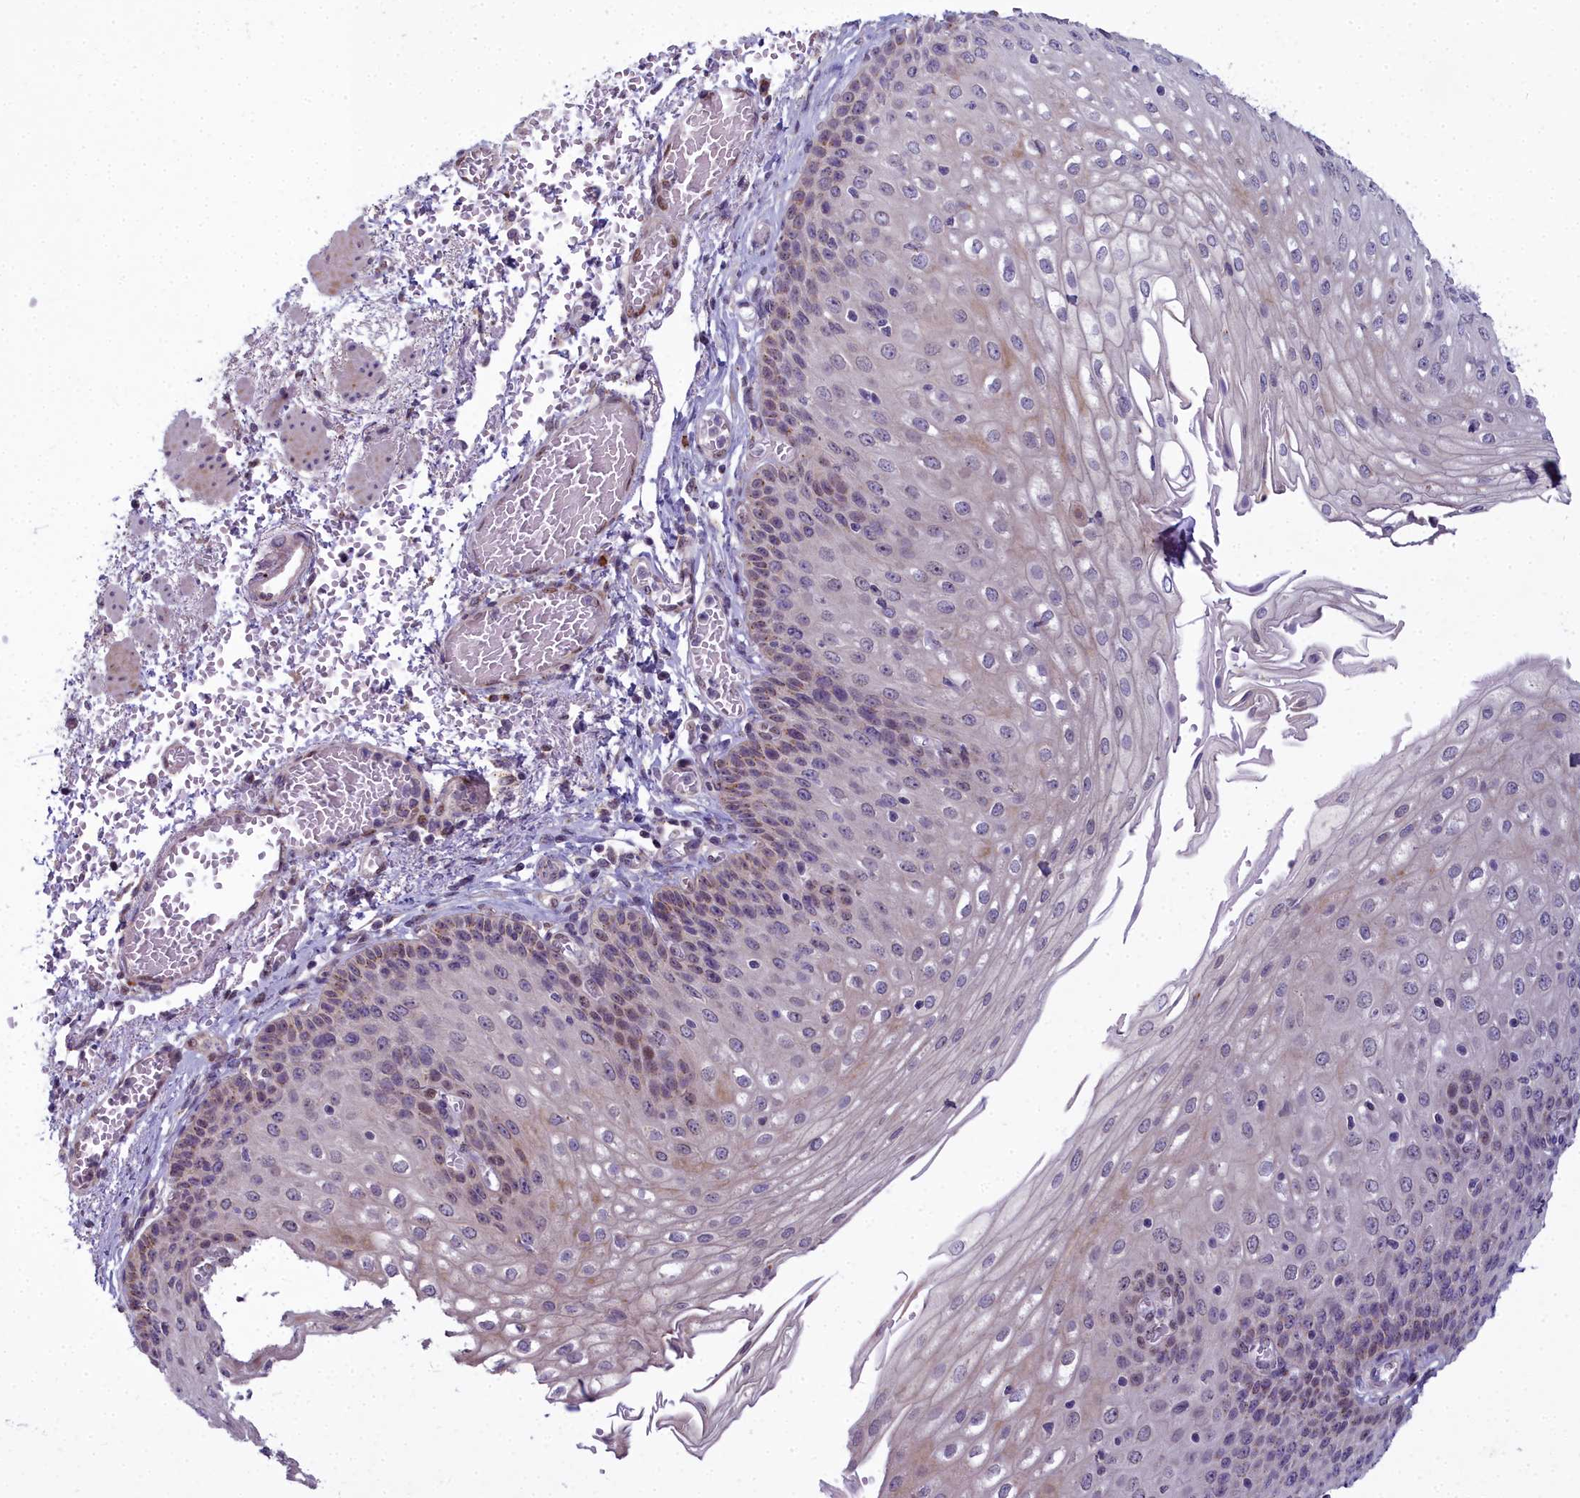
{"staining": {"intensity": "moderate", "quantity": "25%-75%", "location": "cytoplasmic/membranous"}, "tissue": "esophagus", "cell_type": "Squamous epithelial cells", "image_type": "normal", "snomed": [{"axis": "morphology", "description": "Normal tissue, NOS"}, {"axis": "topography", "description": "Esophagus"}], "caption": "This image demonstrates IHC staining of unremarkable esophagus, with medium moderate cytoplasmic/membranous expression in approximately 25%-75% of squamous epithelial cells.", "gene": "WDPCP", "patient": {"sex": "male", "age": 81}}